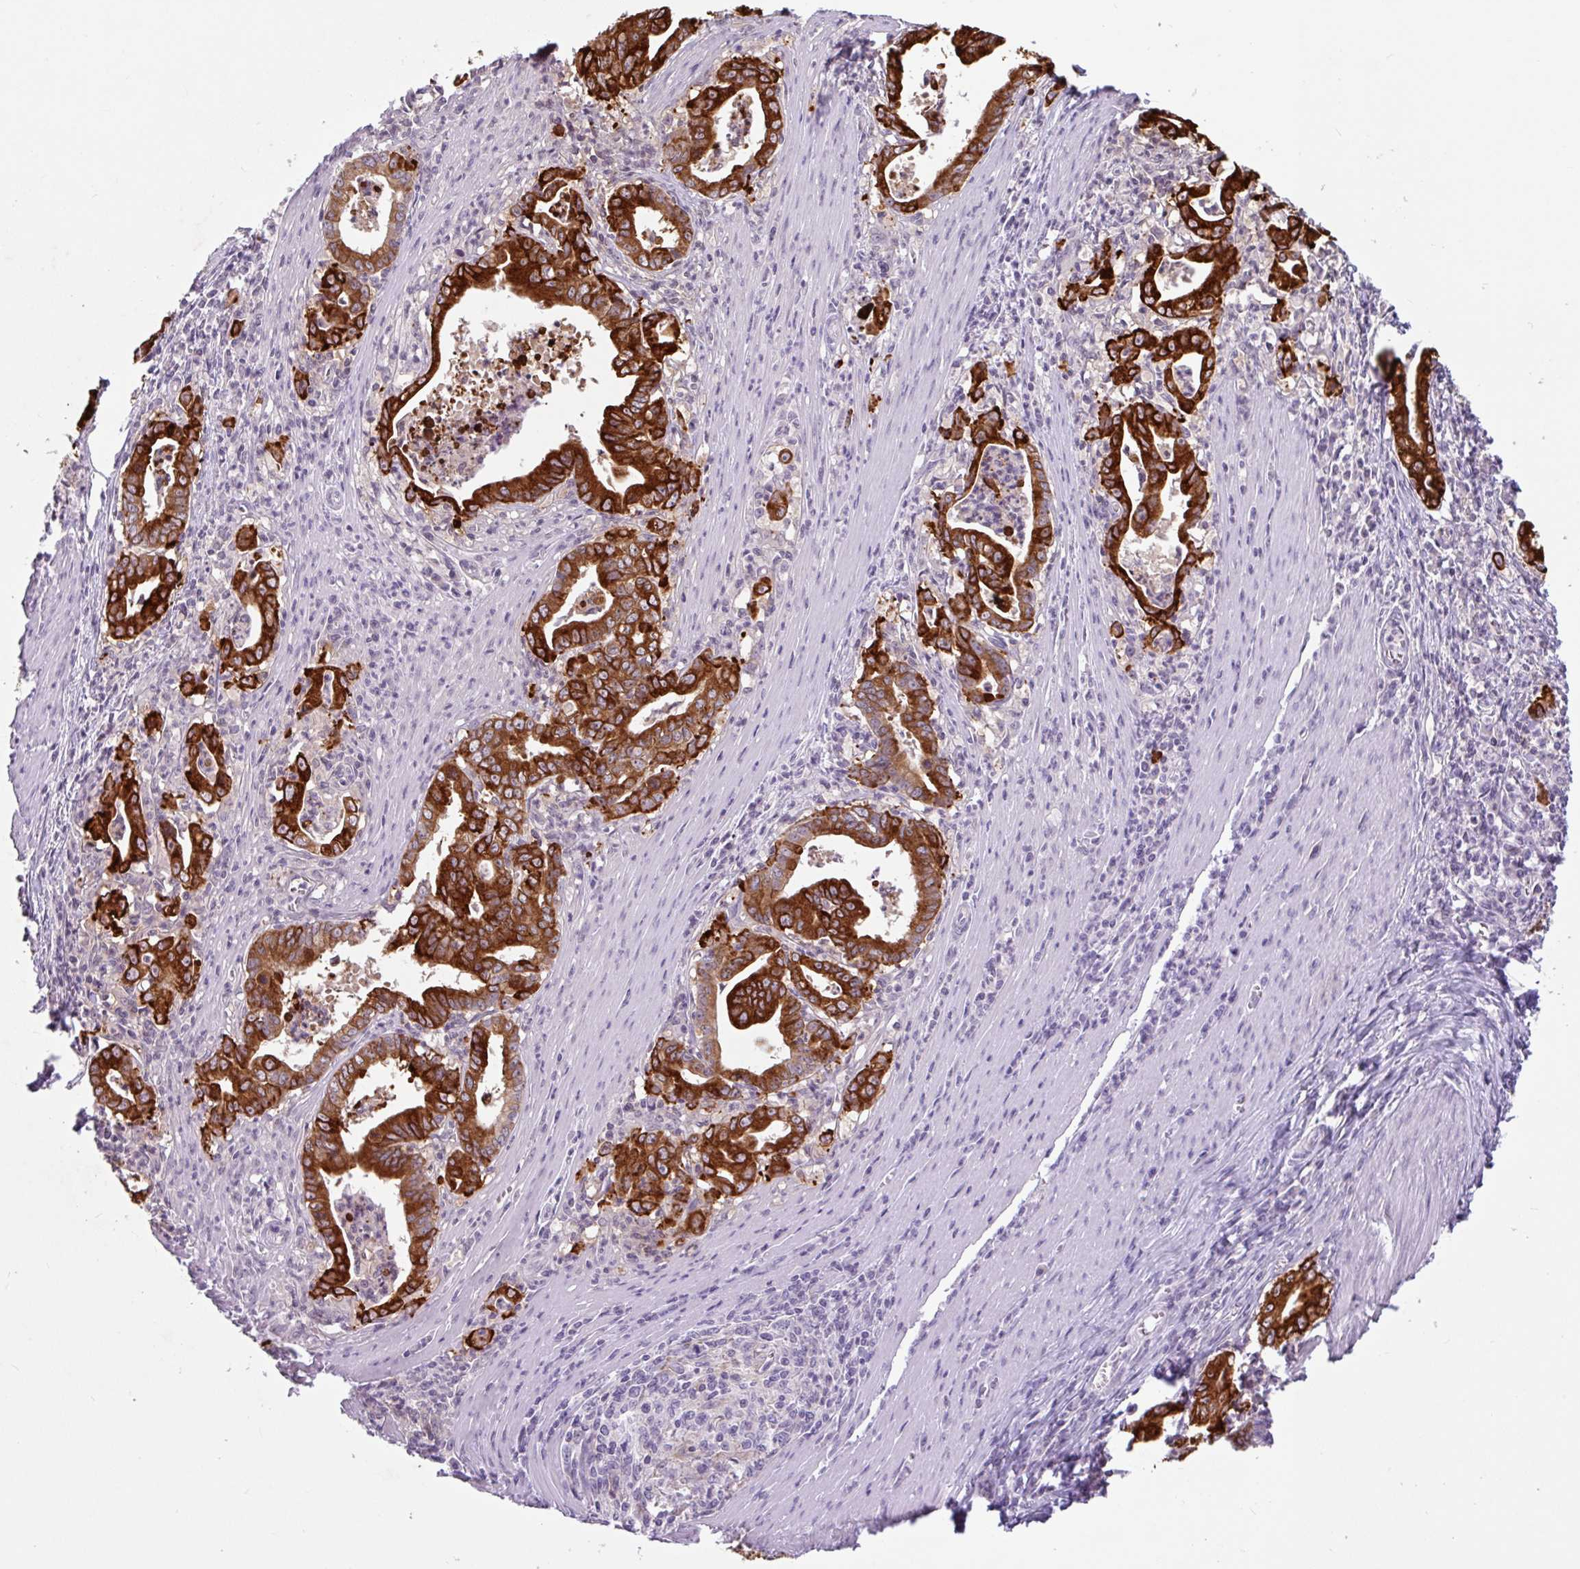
{"staining": {"intensity": "strong", "quantity": ">75%", "location": "cytoplasmic/membranous"}, "tissue": "stomach cancer", "cell_type": "Tumor cells", "image_type": "cancer", "snomed": [{"axis": "morphology", "description": "Adenocarcinoma, NOS"}, {"axis": "topography", "description": "Stomach, upper"}], "caption": "Strong cytoplasmic/membranous staining is appreciated in about >75% of tumor cells in adenocarcinoma (stomach).", "gene": "CTSE", "patient": {"sex": "female", "age": 79}}